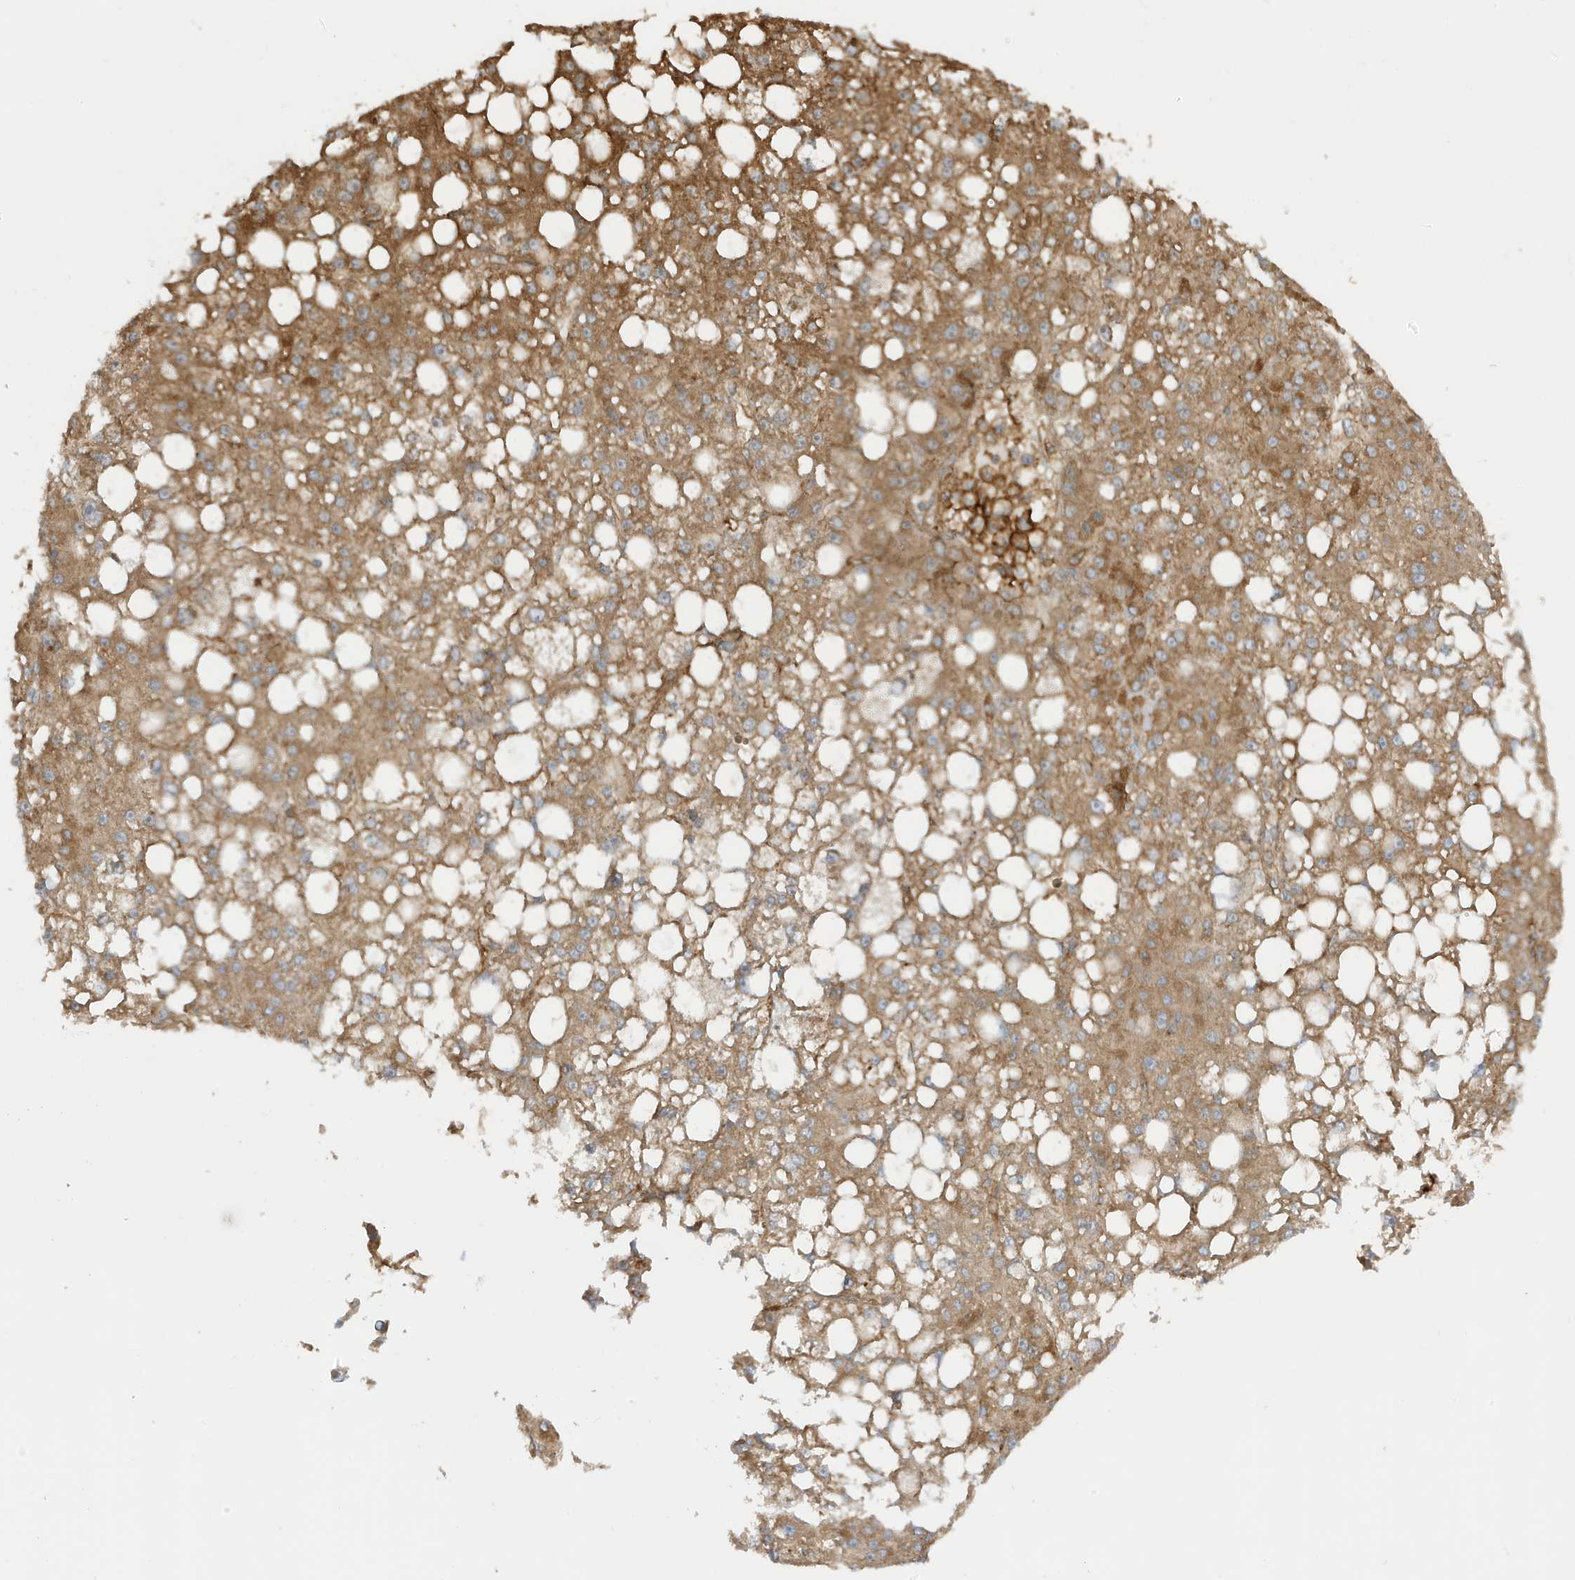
{"staining": {"intensity": "moderate", "quantity": ">75%", "location": "cytoplasmic/membranous"}, "tissue": "liver cancer", "cell_type": "Tumor cells", "image_type": "cancer", "snomed": [{"axis": "morphology", "description": "Carcinoma, Hepatocellular, NOS"}, {"axis": "topography", "description": "Liver"}], "caption": "Liver hepatocellular carcinoma tissue displays moderate cytoplasmic/membranous staining in approximately >75% of tumor cells, visualized by immunohistochemistry.", "gene": "CDC42EP3", "patient": {"sex": "male", "age": 67}}